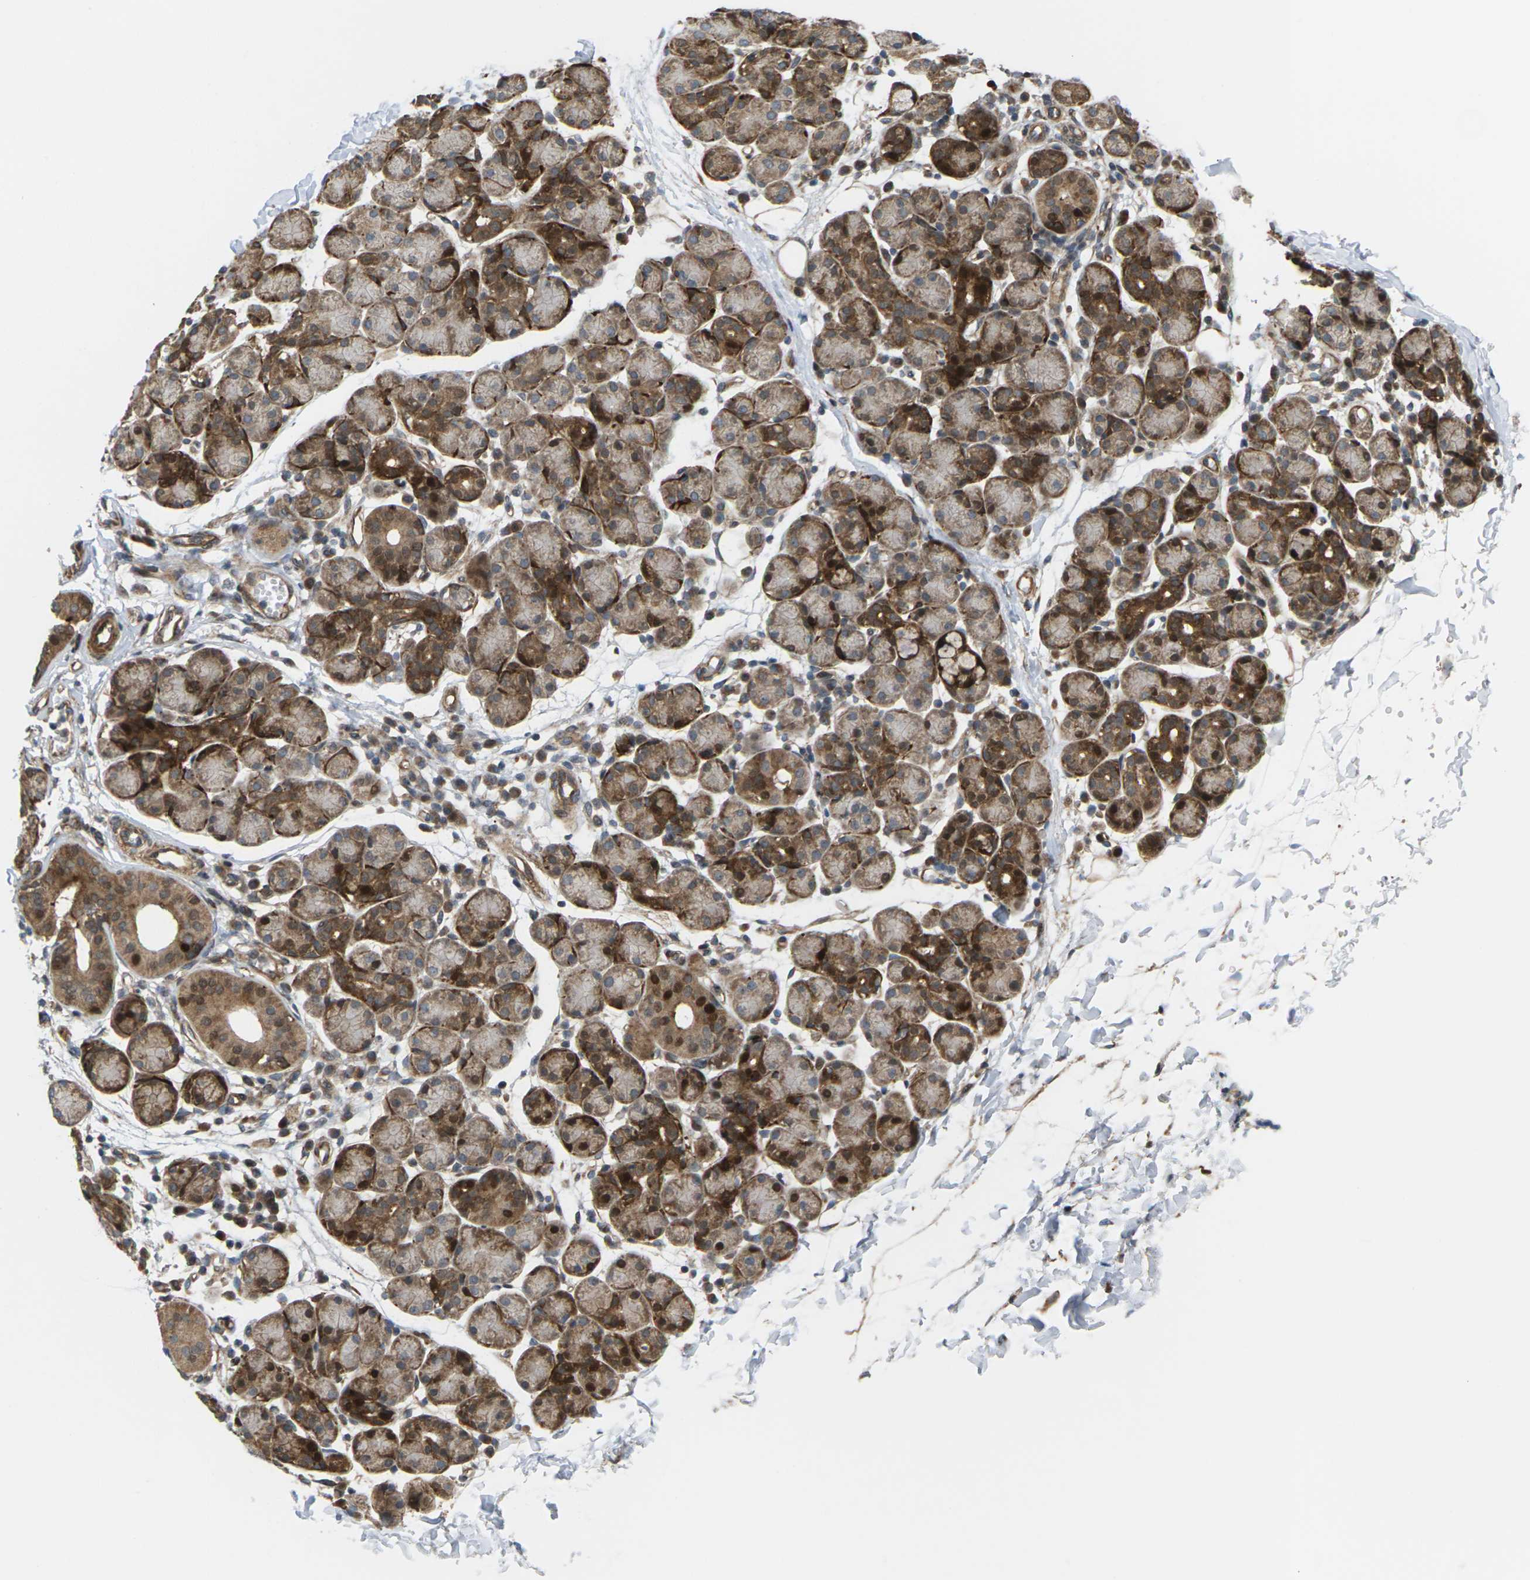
{"staining": {"intensity": "moderate", "quantity": ">75%", "location": "cytoplasmic/membranous,nuclear"}, "tissue": "salivary gland", "cell_type": "Glandular cells", "image_type": "normal", "snomed": [{"axis": "morphology", "description": "Normal tissue, NOS"}, {"axis": "morphology", "description": "Inflammation, NOS"}, {"axis": "topography", "description": "Lymph node"}, {"axis": "topography", "description": "Salivary gland"}], "caption": "A medium amount of moderate cytoplasmic/membranous,nuclear staining is appreciated in approximately >75% of glandular cells in benign salivary gland.", "gene": "ROBO1", "patient": {"sex": "male", "age": 3}}